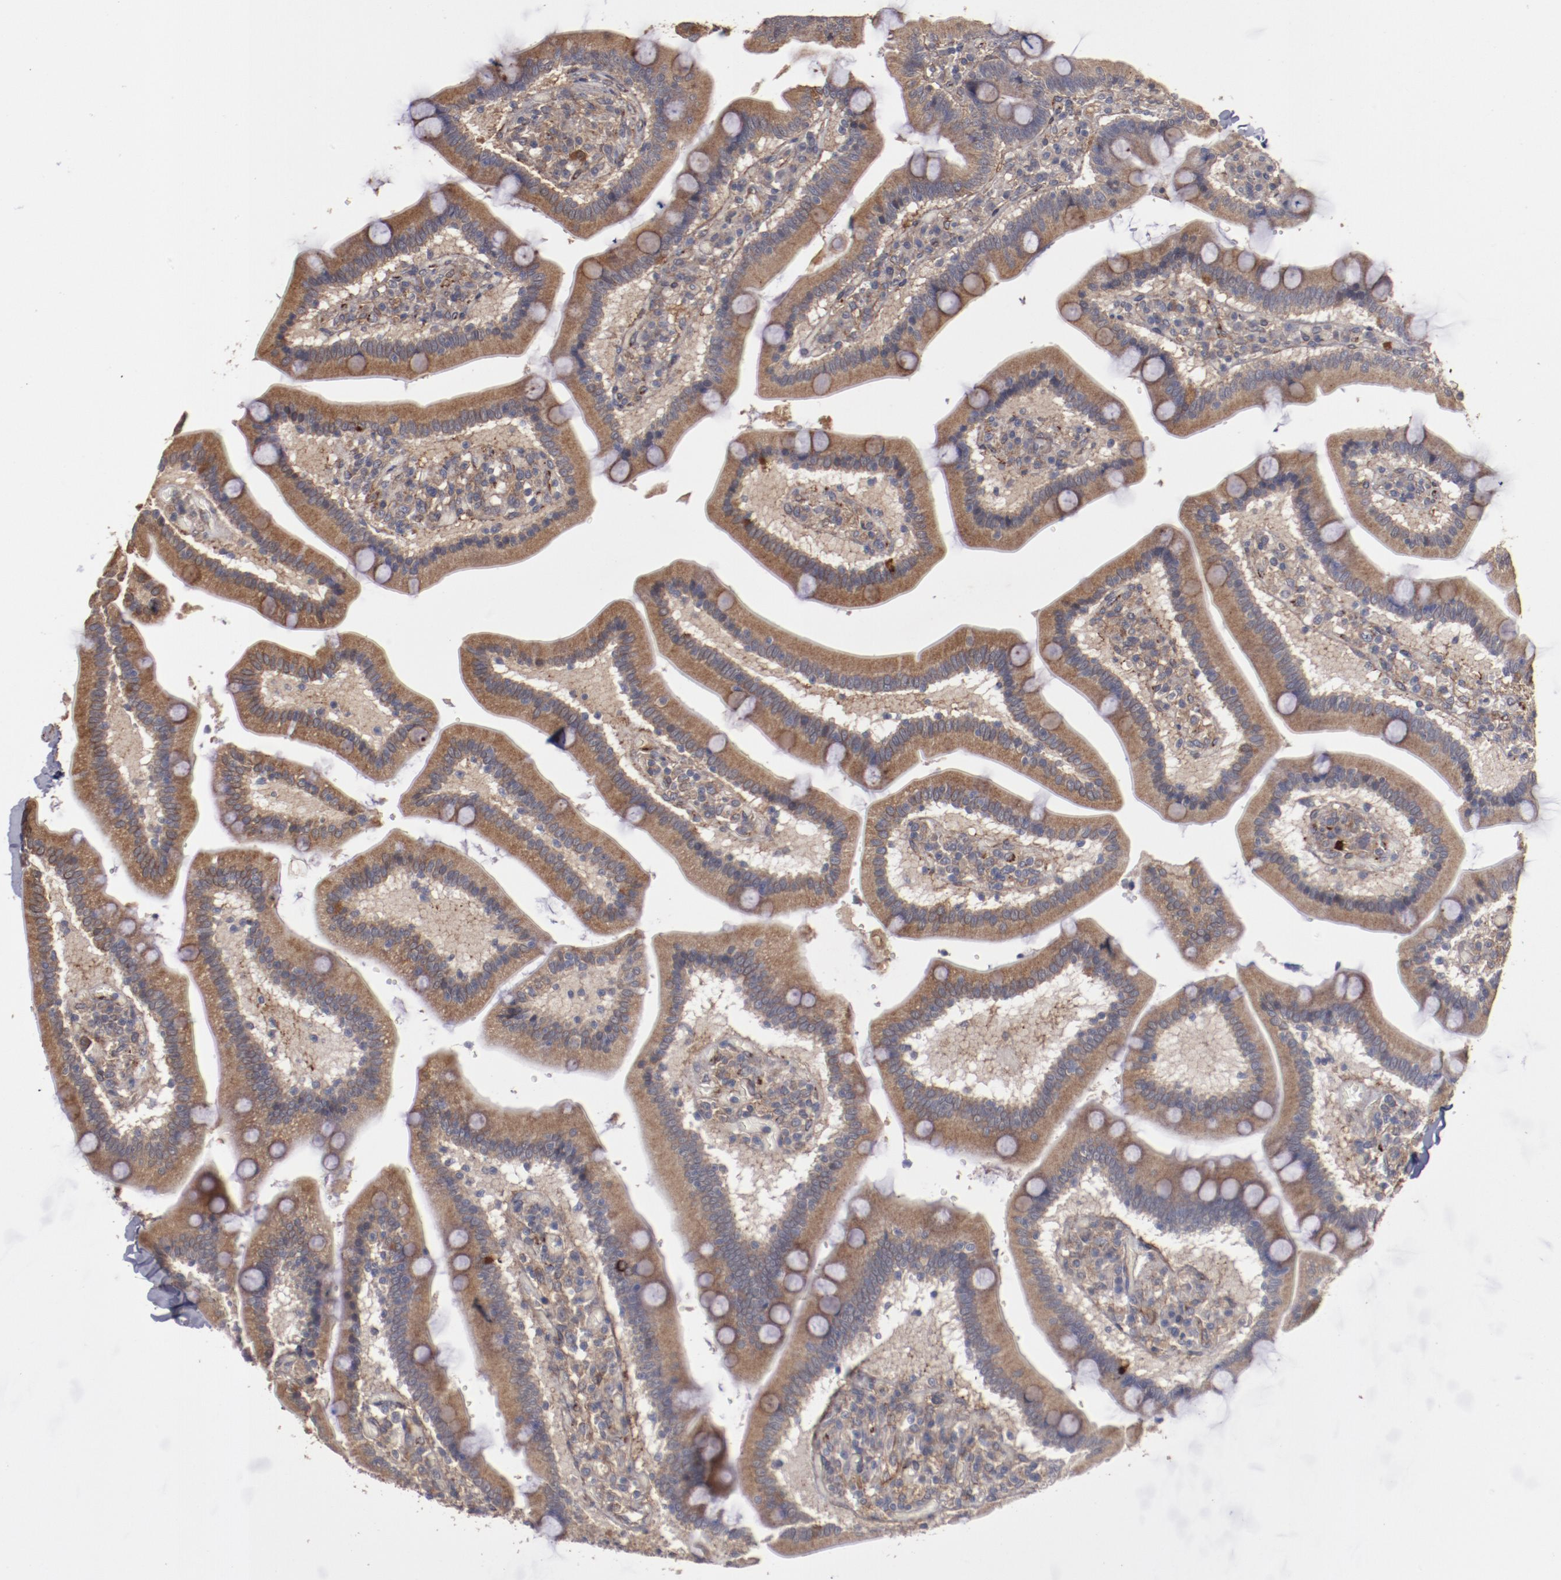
{"staining": {"intensity": "moderate", "quantity": ">75%", "location": "cytoplasmic/membranous"}, "tissue": "duodenum", "cell_type": "Glandular cells", "image_type": "normal", "snomed": [{"axis": "morphology", "description": "Normal tissue, NOS"}, {"axis": "topography", "description": "Duodenum"}], "caption": "IHC of benign human duodenum shows medium levels of moderate cytoplasmic/membranous expression in about >75% of glandular cells. IHC stains the protein in brown and the nuclei are stained blue.", "gene": "DIPK2B", "patient": {"sex": "male", "age": 66}}